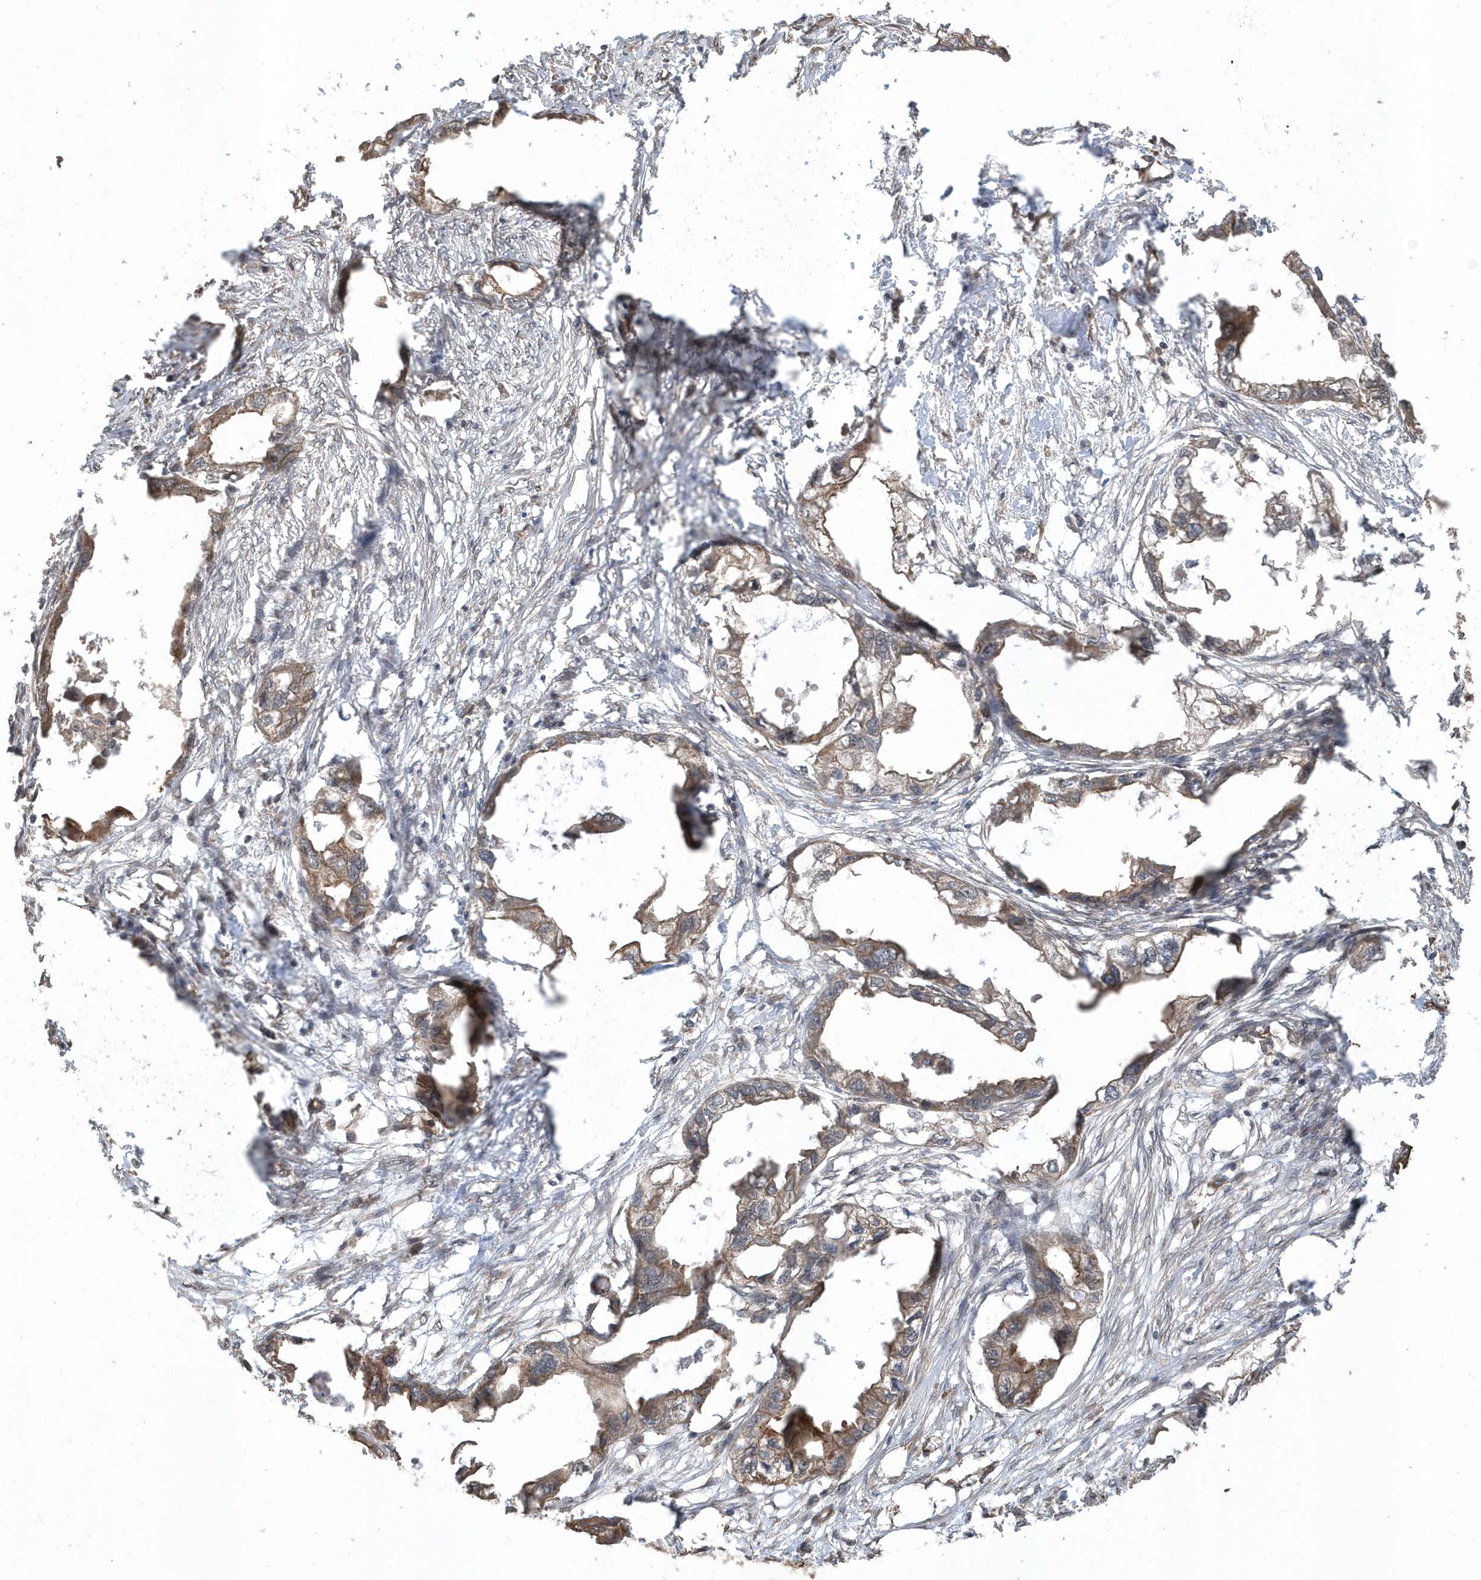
{"staining": {"intensity": "moderate", "quantity": ">75%", "location": "cytoplasmic/membranous"}, "tissue": "endometrial cancer", "cell_type": "Tumor cells", "image_type": "cancer", "snomed": [{"axis": "morphology", "description": "Adenocarcinoma, NOS"}, {"axis": "morphology", "description": "Adenocarcinoma, metastatic, NOS"}, {"axis": "topography", "description": "Adipose tissue"}, {"axis": "topography", "description": "Endometrium"}], "caption": "A high-resolution micrograph shows immunohistochemistry (IHC) staining of endometrial cancer (metastatic adenocarcinoma), which exhibits moderate cytoplasmic/membranous staining in about >75% of tumor cells. Using DAB (3,3'-diaminobenzidine) (brown) and hematoxylin (blue) stains, captured at high magnification using brightfield microscopy.", "gene": "HERPUD1", "patient": {"sex": "female", "age": 67}}